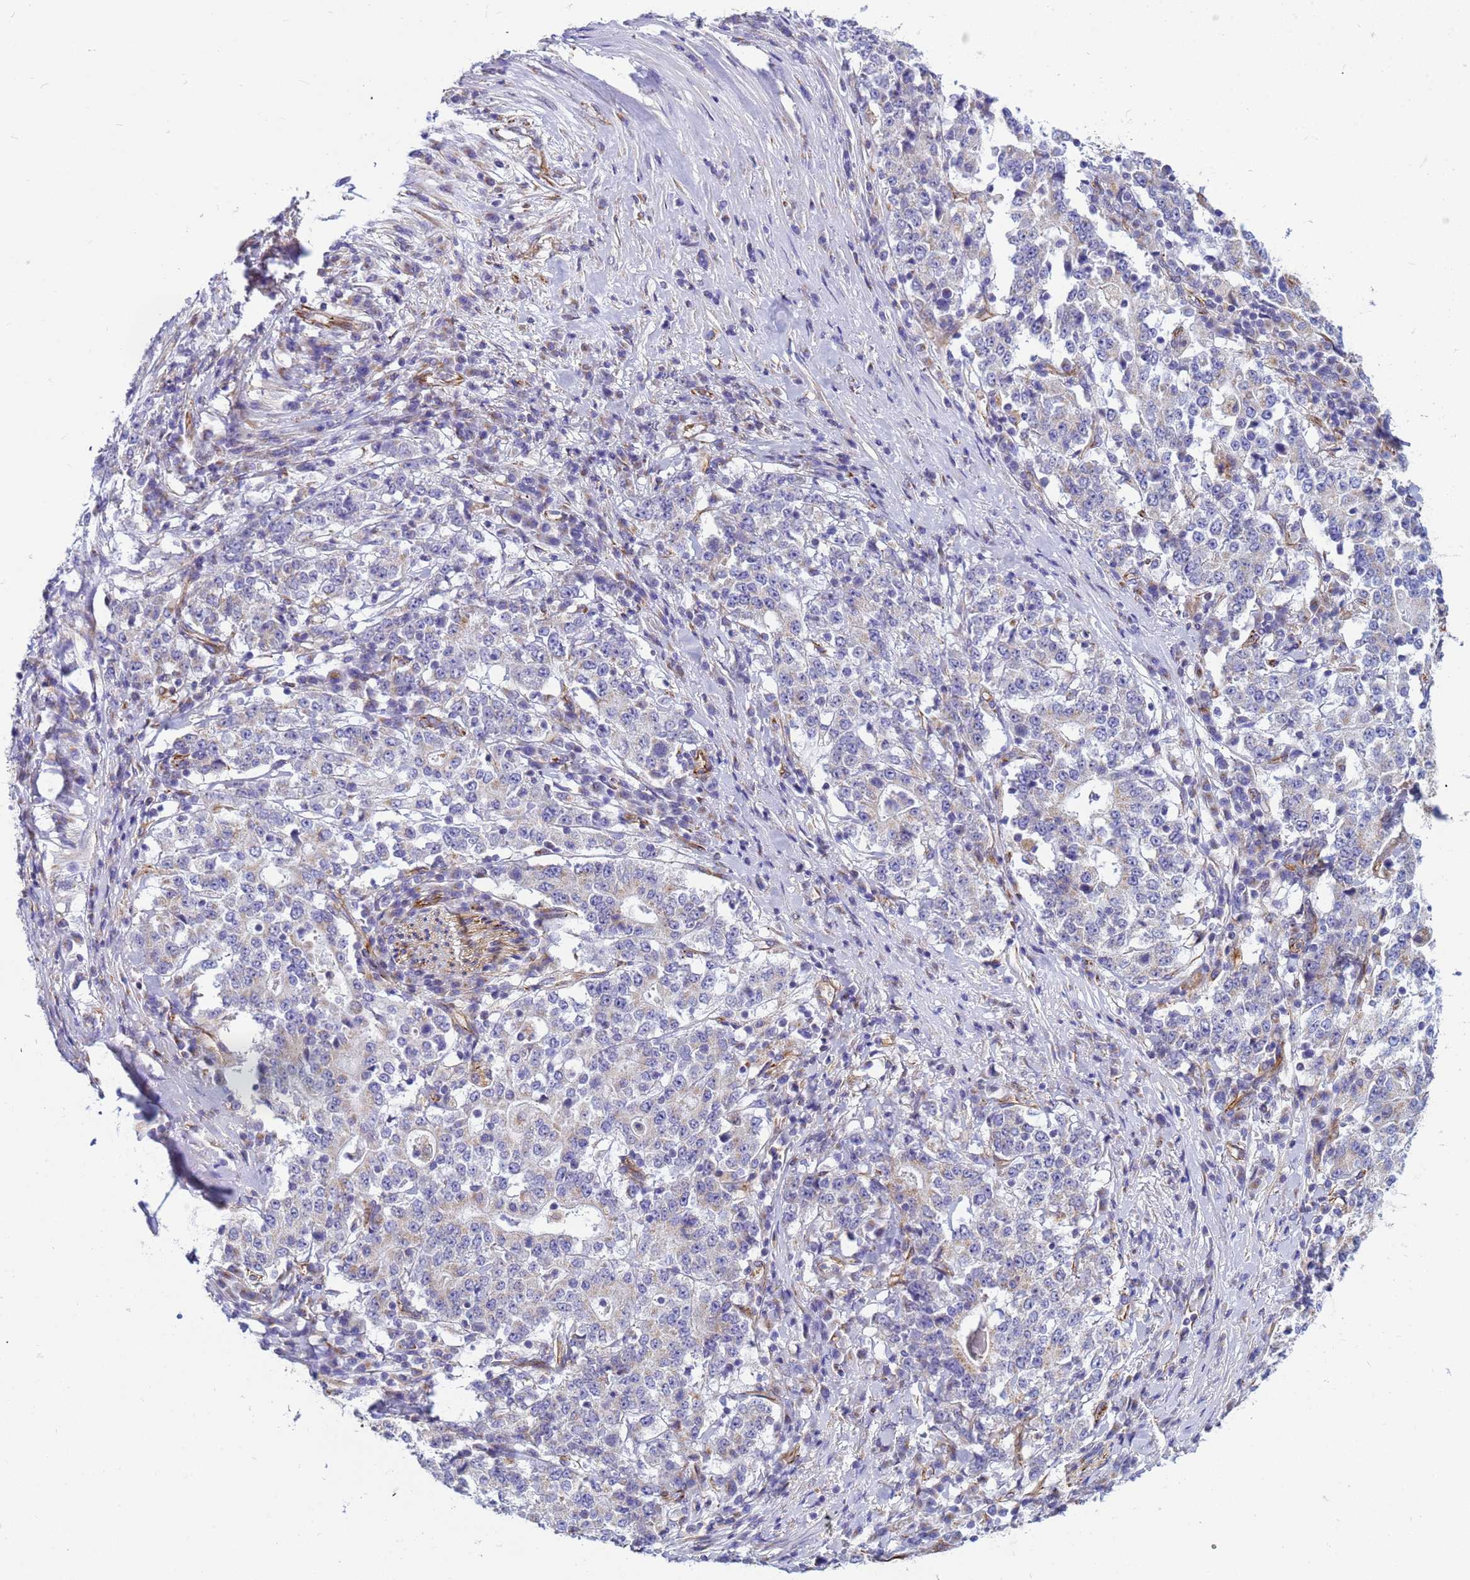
{"staining": {"intensity": "negative", "quantity": "none", "location": "none"}, "tissue": "stomach cancer", "cell_type": "Tumor cells", "image_type": "cancer", "snomed": [{"axis": "morphology", "description": "Adenocarcinoma, NOS"}, {"axis": "topography", "description": "Stomach"}], "caption": "The image exhibits no significant staining in tumor cells of stomach cancer.", "gene": "UBXN2B", "patient": {"sex": "male", "age": 59}}